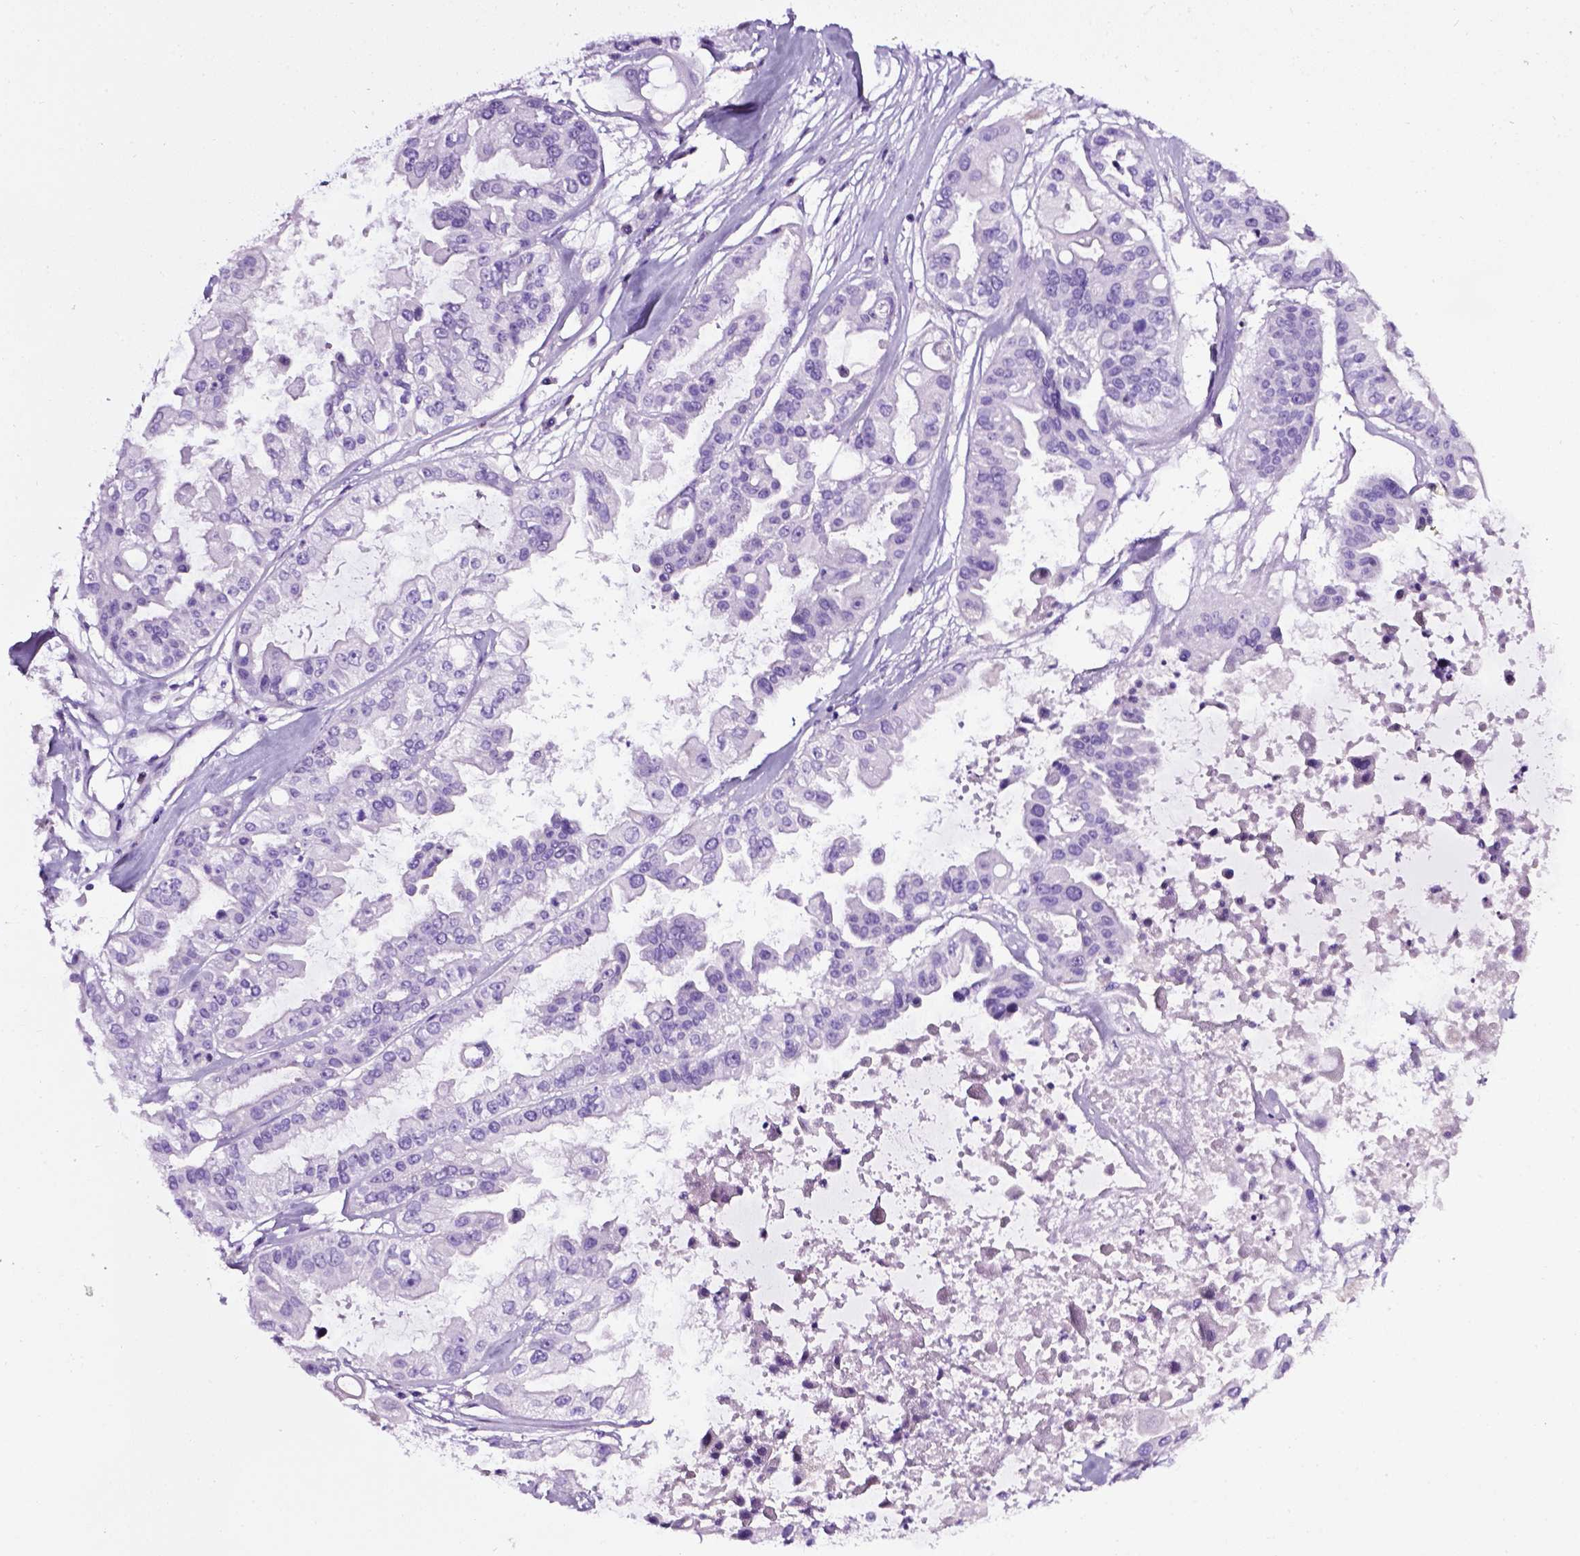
{"staining": {"intensity": "negative", "quantity": "none", "location": "none"}, "tissue": "ovarian cancer", "cell_type": "Tumor cells", "image_type": "cancer", "snomed": [{"axis": "morphology", "description": "Cystadenocarcinoma, serous, NOS"}, {"axis": "topography", "description": "Ovary"}], "caption": "This is an immunohistochemistry photomicrograph of serous cystadenocarcinoma (ovarian). There is no expression in tumor cells.", "gene": "LELP1", "patient": {"sex": "female", "age": 56}}